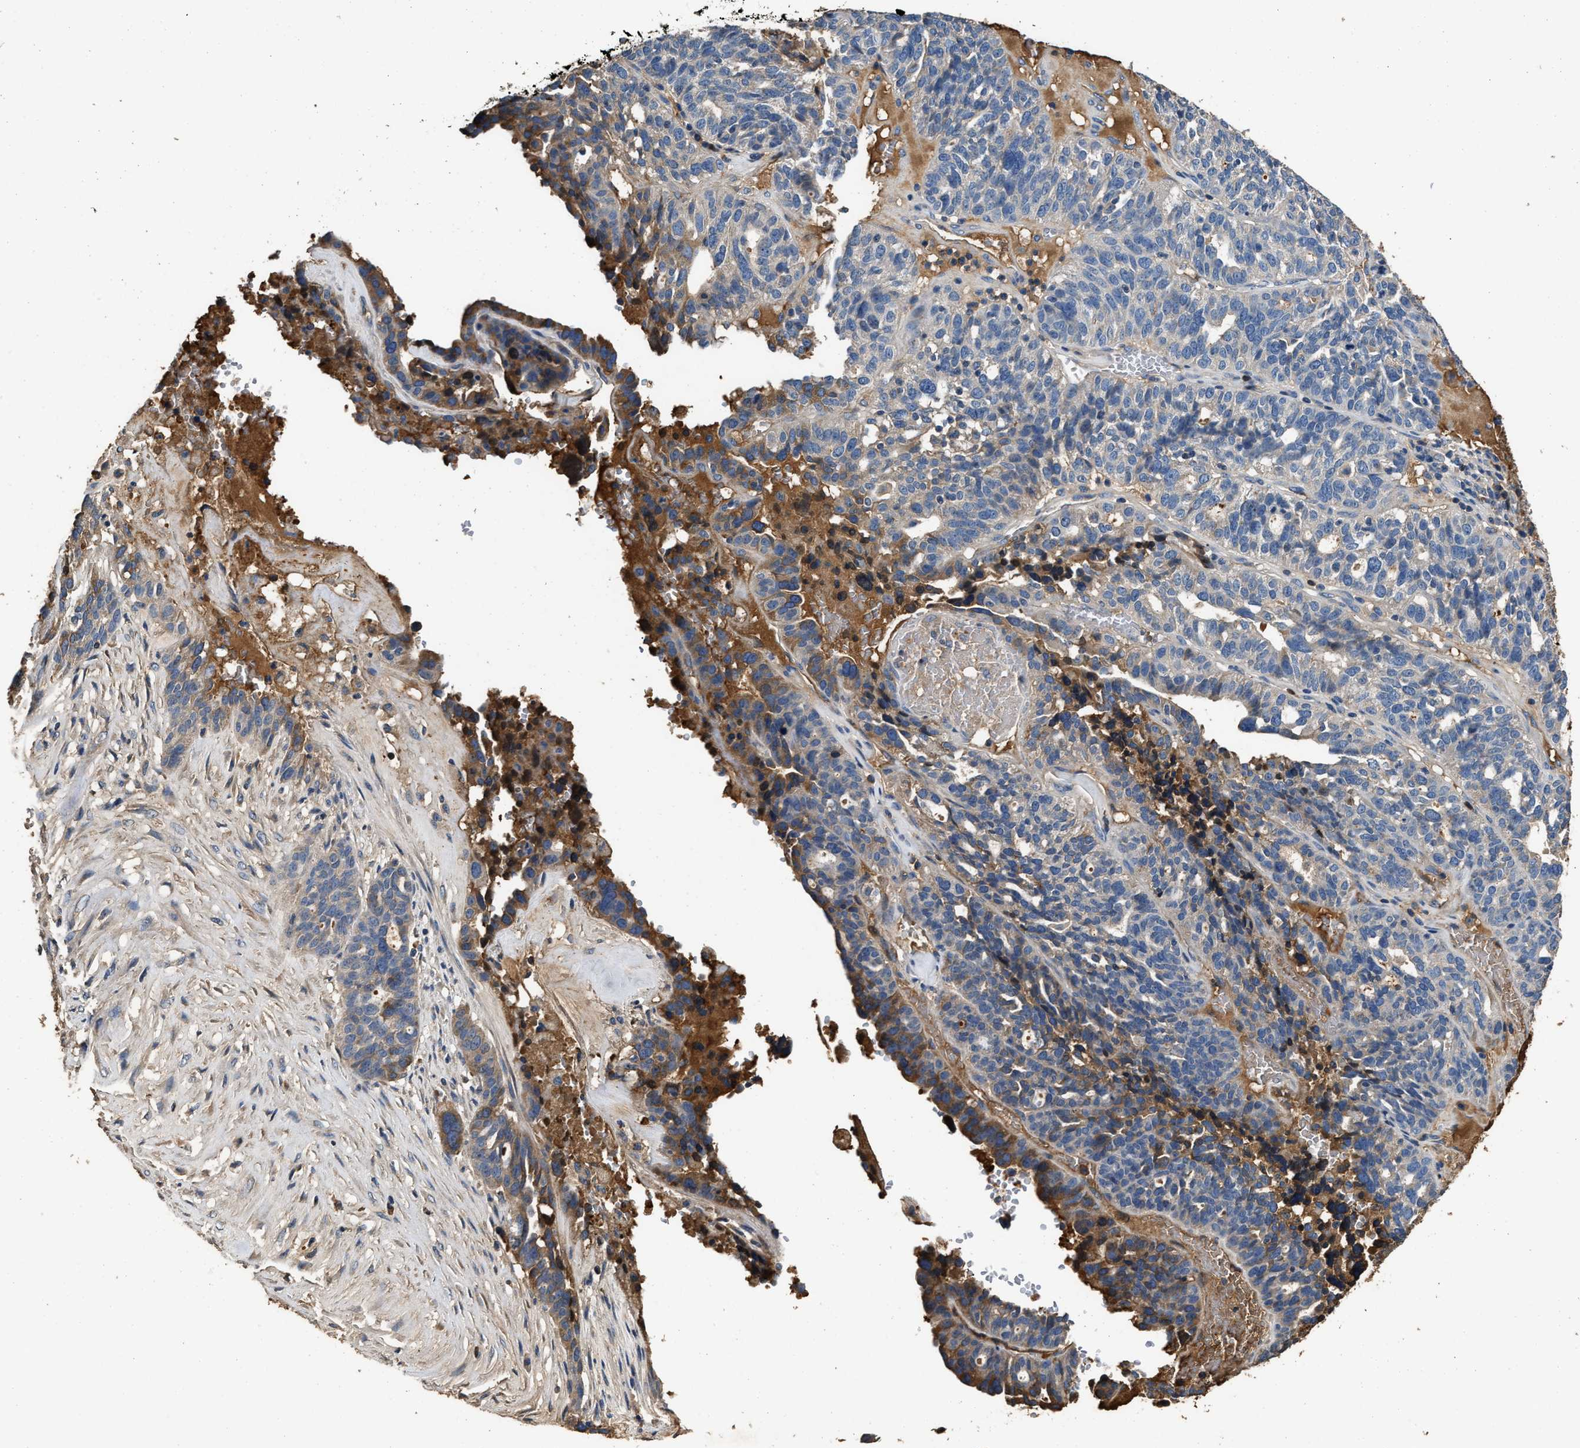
{"staining": {"intensity": "moderate", "quantity": "<25%", "location": "cytoplasmic/membranous"}, "tissue": "ovarian cancer", "cell_type": "Tumor cells", "image_type": "cancer", "snomed": [{"axis": "morphology", "description": "Cystadenocarcinoma, serous, NOS"}, {"axis": "topography", "description": "Ovary"}], "caption": "Ovarian cancer stained with DAB (3,3'-diaminobenzidine) IHC exhibits low levels of moderate cytoplasmic/membranous staining in about <25% of tumor cells.", "gene": "C3", "patient": {"sex": "female", "age": 59}}